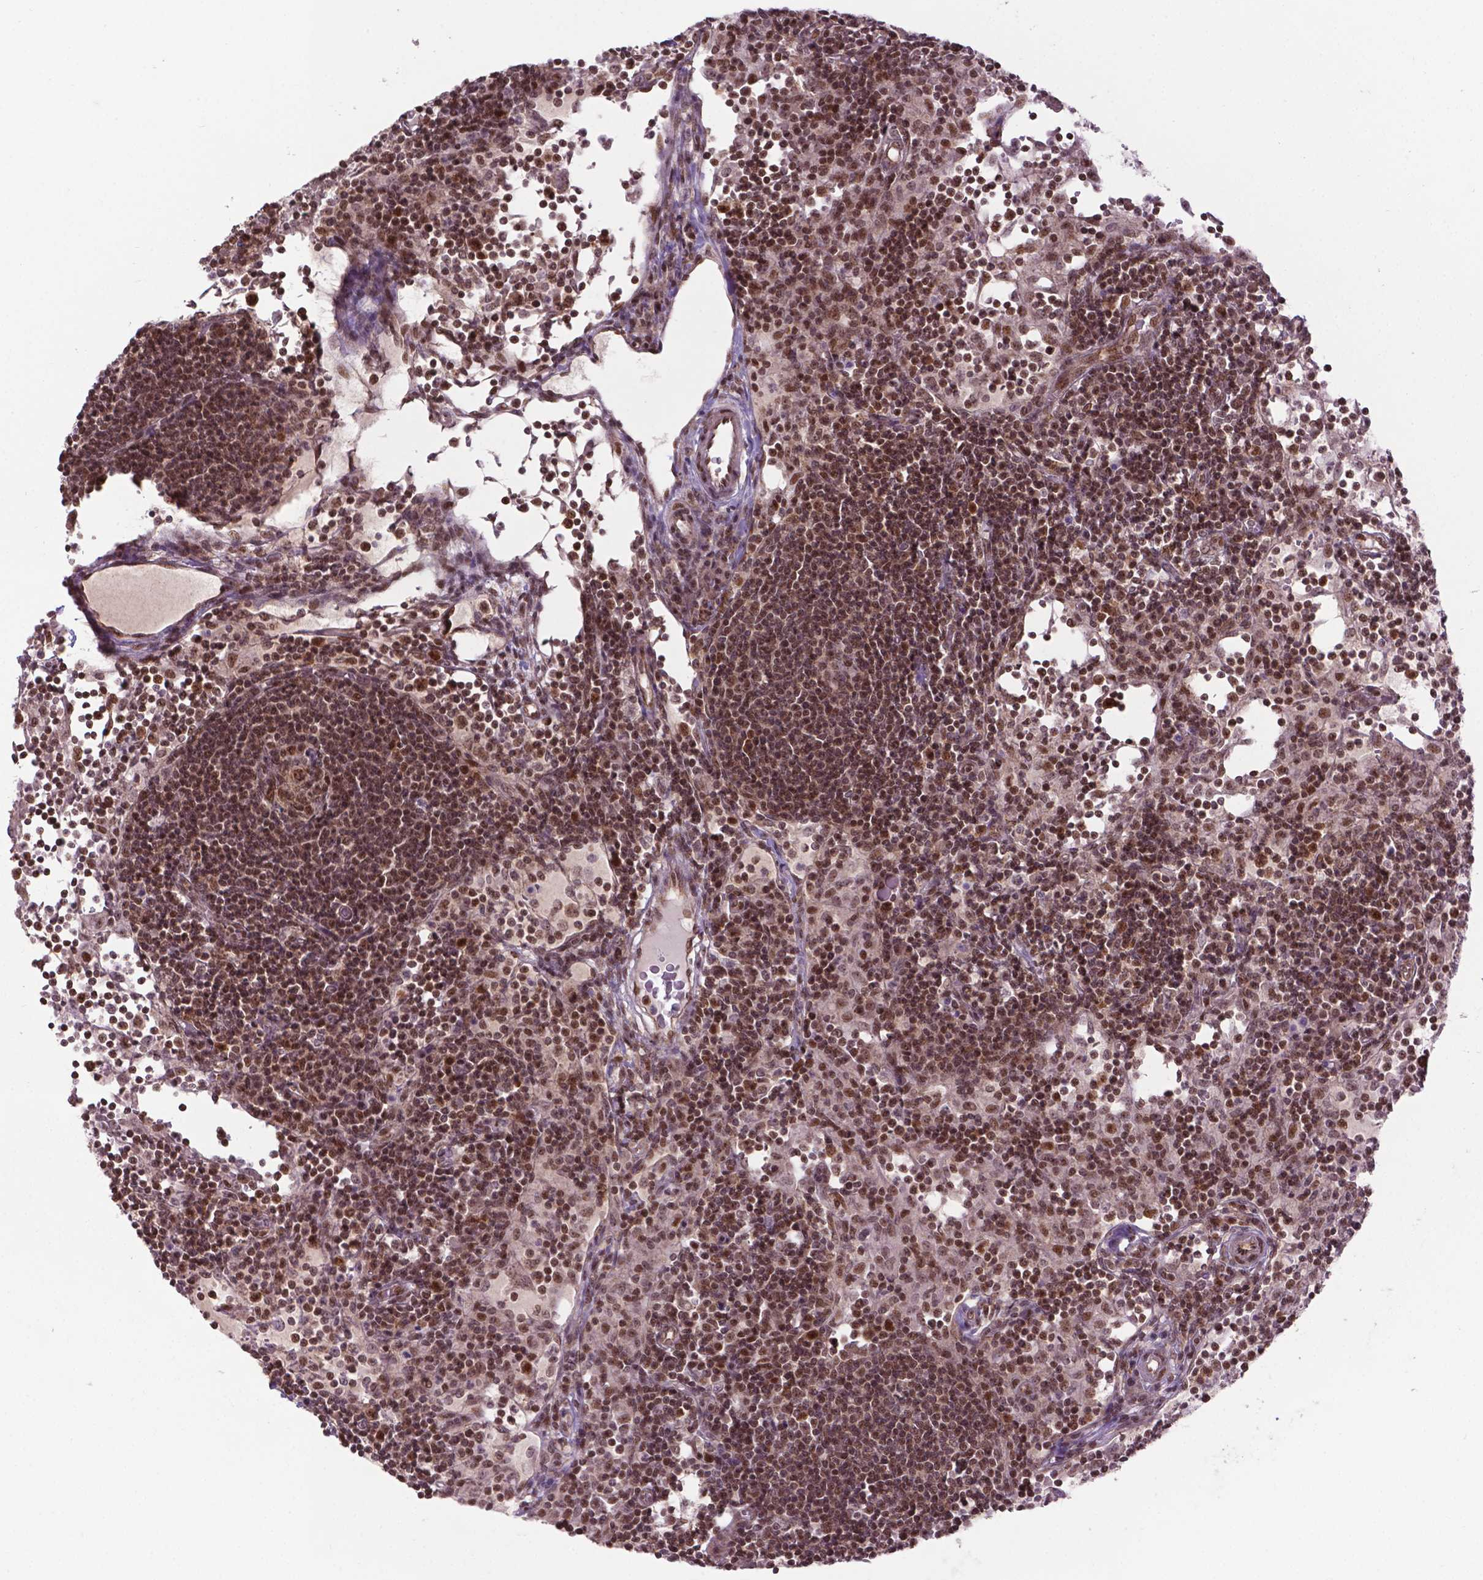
{"staining": {"intensity": "moderate", "quantity": ">75%", "location": "nuclear"}, "tissue": "lymph node", "cell_type": "Germinal center cells", "image_type": "normal", "snomed": [{"axis": "morphology", "description": "Normal tissue, NOS"}, {"axis": "topography", "description": "Lymph node"}], "caption": "Human lymph node stained with a brown dye shows moderate nuclear positive staining in about >75% of germinal center cells.", "gene": "CSNK2A1", "patient": {"sex": "female", "age": 72}}